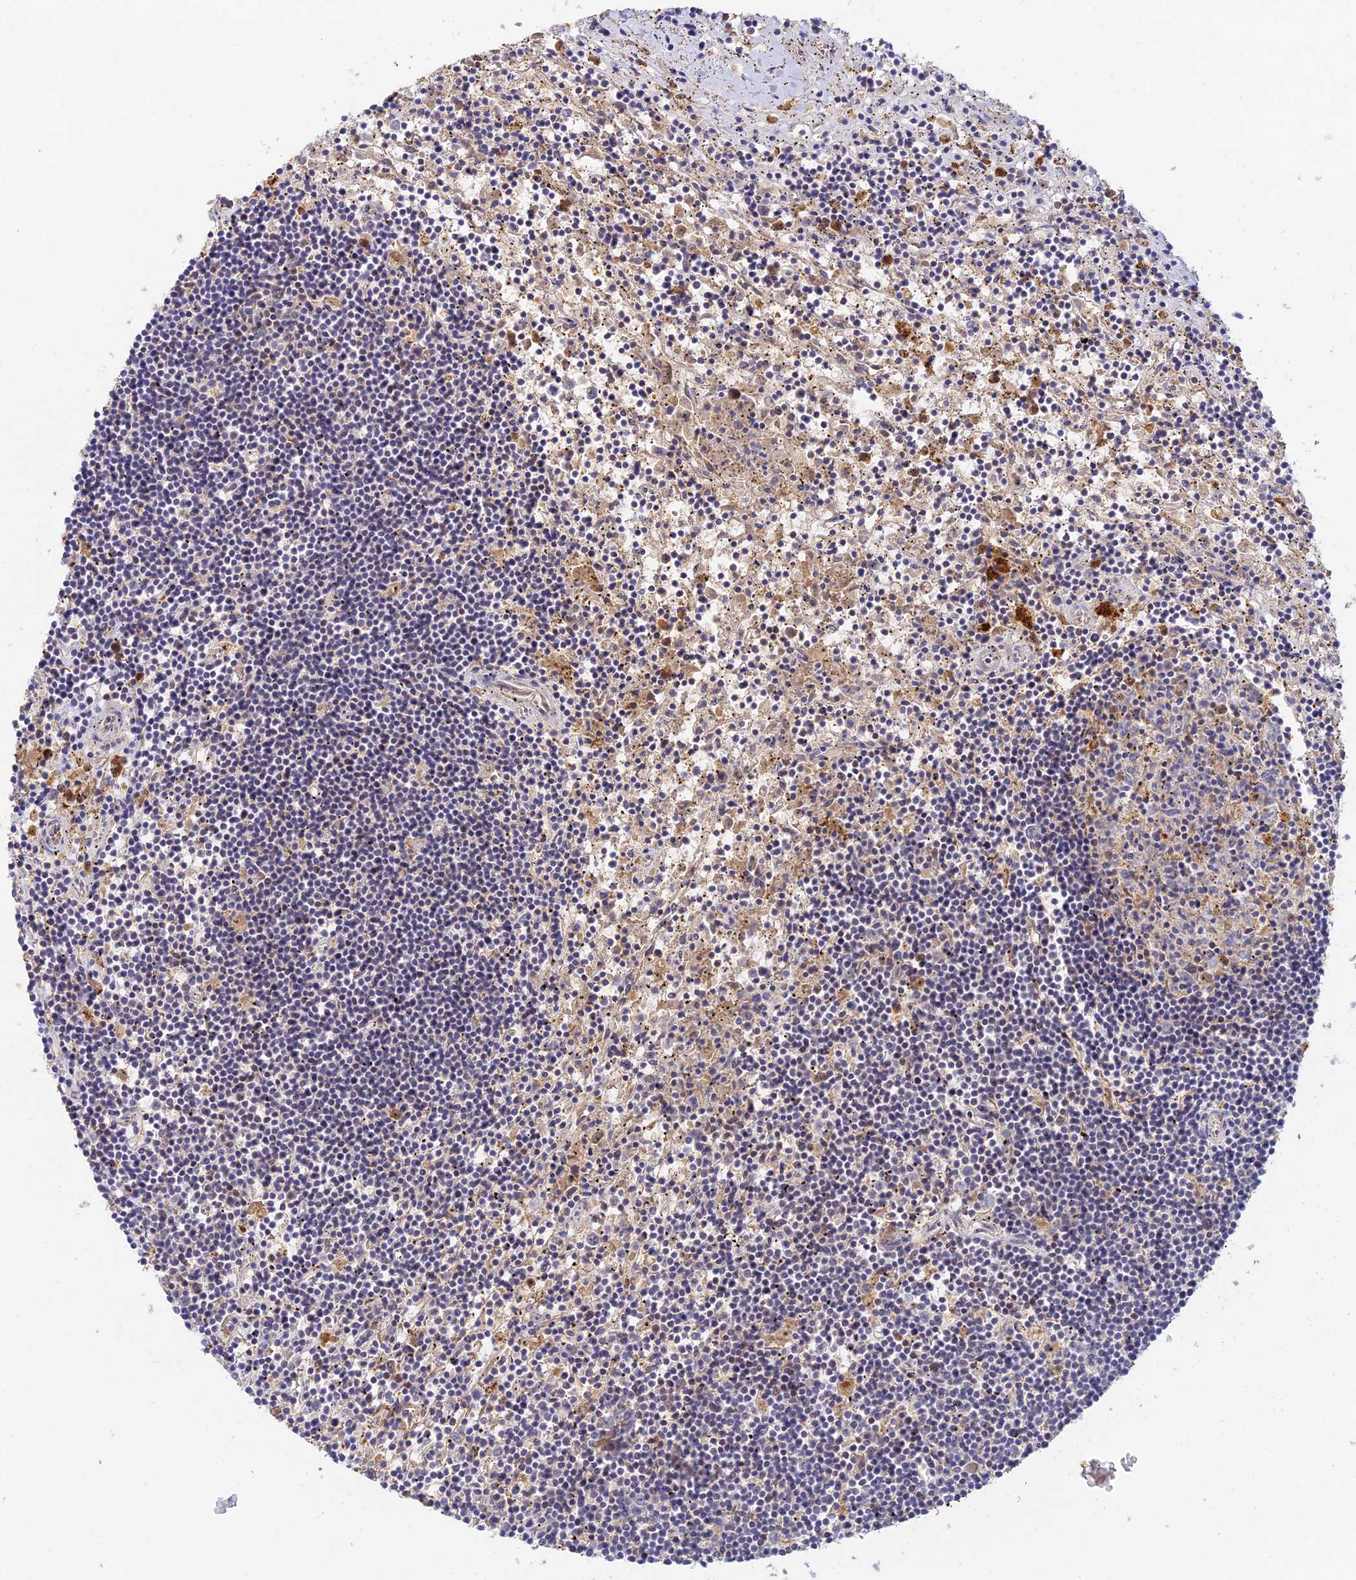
{"staining": {"intensity": "negative", "quantity": "none", "location": "none"}, "tissue": "lymphoma", "cell_type": "Tumor cells", "image_type": "cancer", "snomed": [{"axis": "morphology", "description": "Malignant lymphoma, non-Hodgkin's type, Low grade"}, {"axis": "topography", "description": "Spleen"}], "caption": "Human low-grade malignant lymphoma, non-Hodgkin's type stained for a protein using immunohistochemistry exhibits no positivity in tumor cells.", "gene": "ACSM5", "patient": {"sex": "male", "age": 76}}